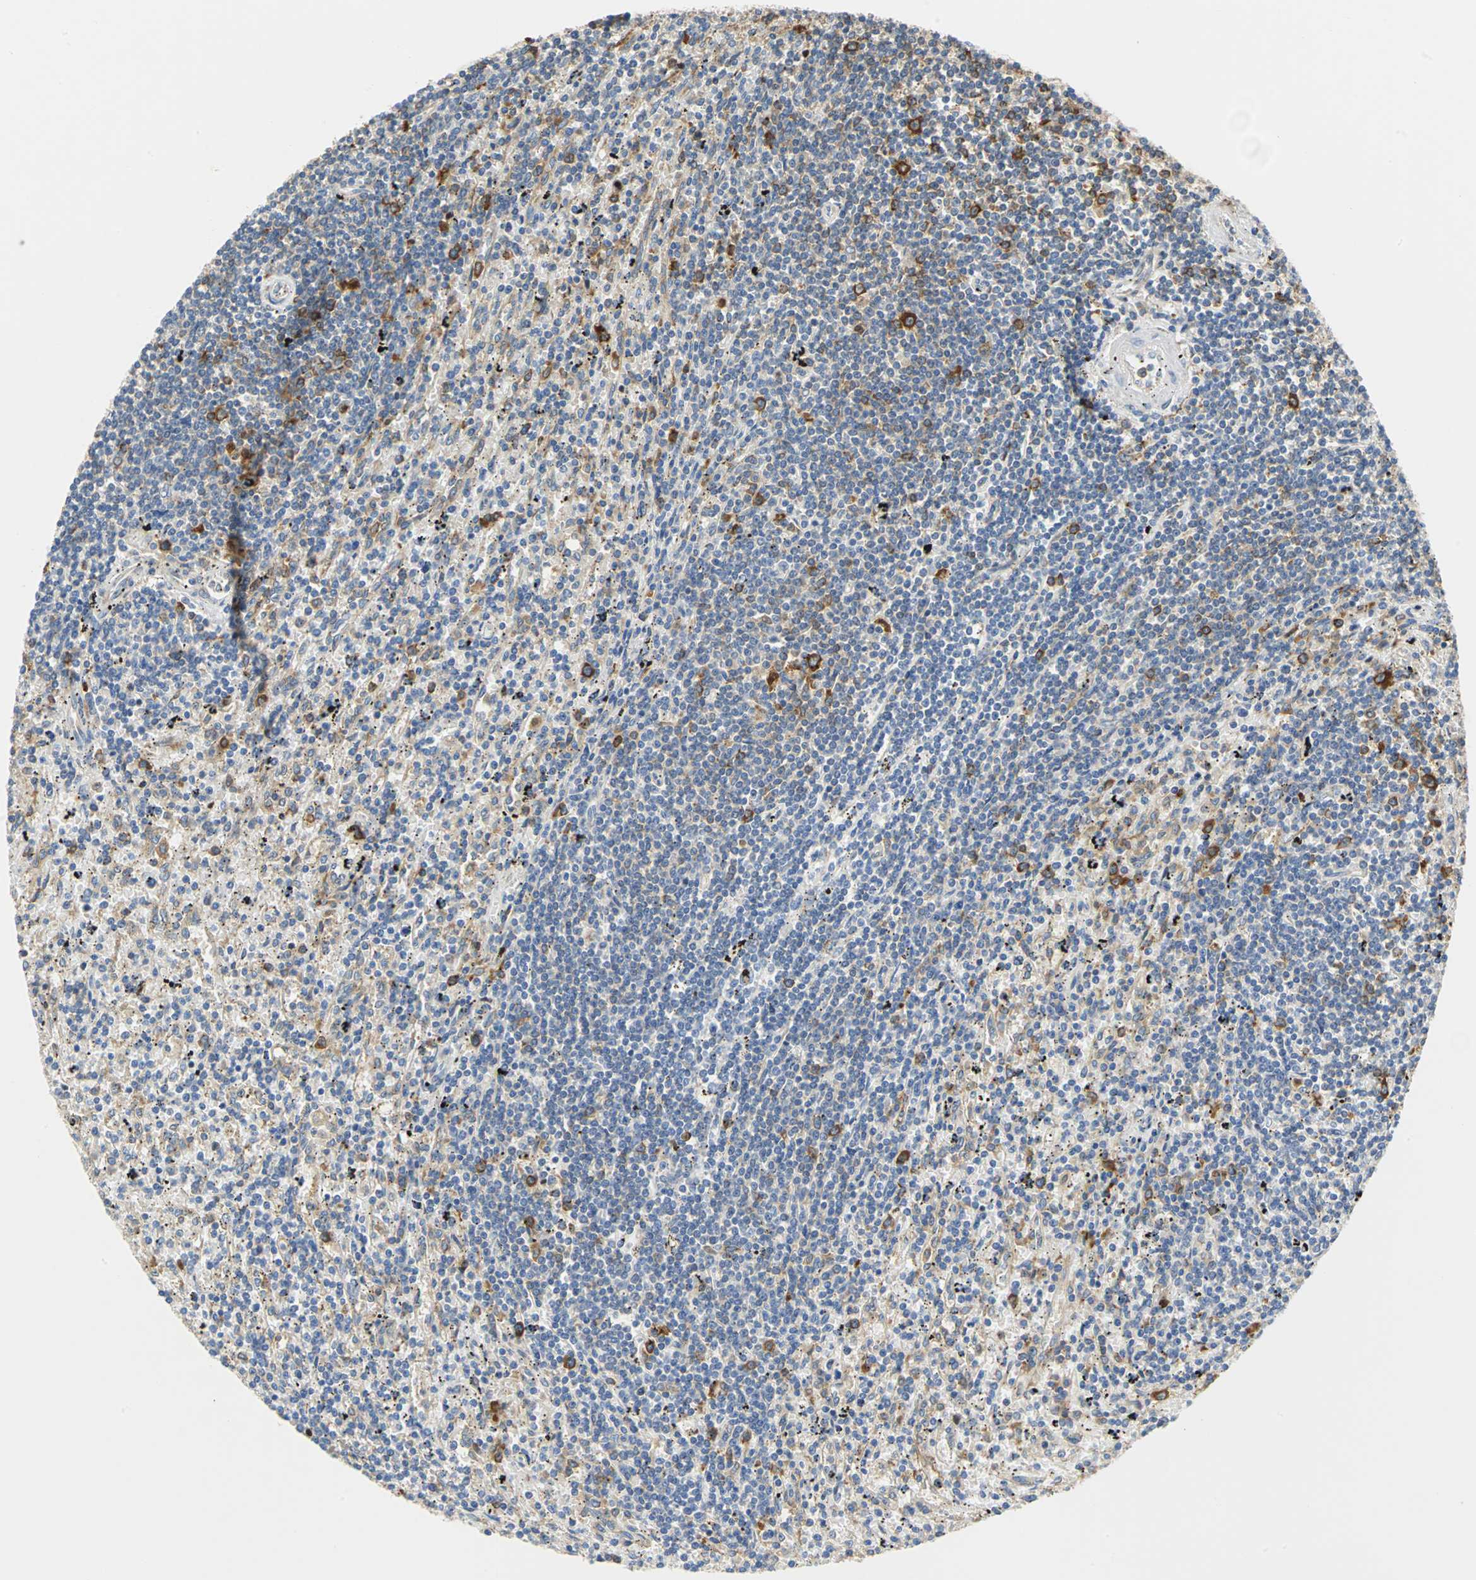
{"staining": {"intensity": "moderate", "quantity": "<25%", "location": "cytoplasmic/membranous"}, "tissue": "lymphoma", "cell_type": "Tumor cells", "image_type": "cancer", "snomed": [{"axis": "morphology", "description": "Malignant lymphoma, non-Hodgkin's type, Low grade"}, {"axis": "topography", "description": "Spleen"}], "caption": "This is a histology image of immunohistochemistry (IHC) staining of lymphoma, which shows moderate positivity in the cytoplasmic/membranous of tumor cells.", "gene": "YBX1", "patient": {"sex": "male", "age": 76}}